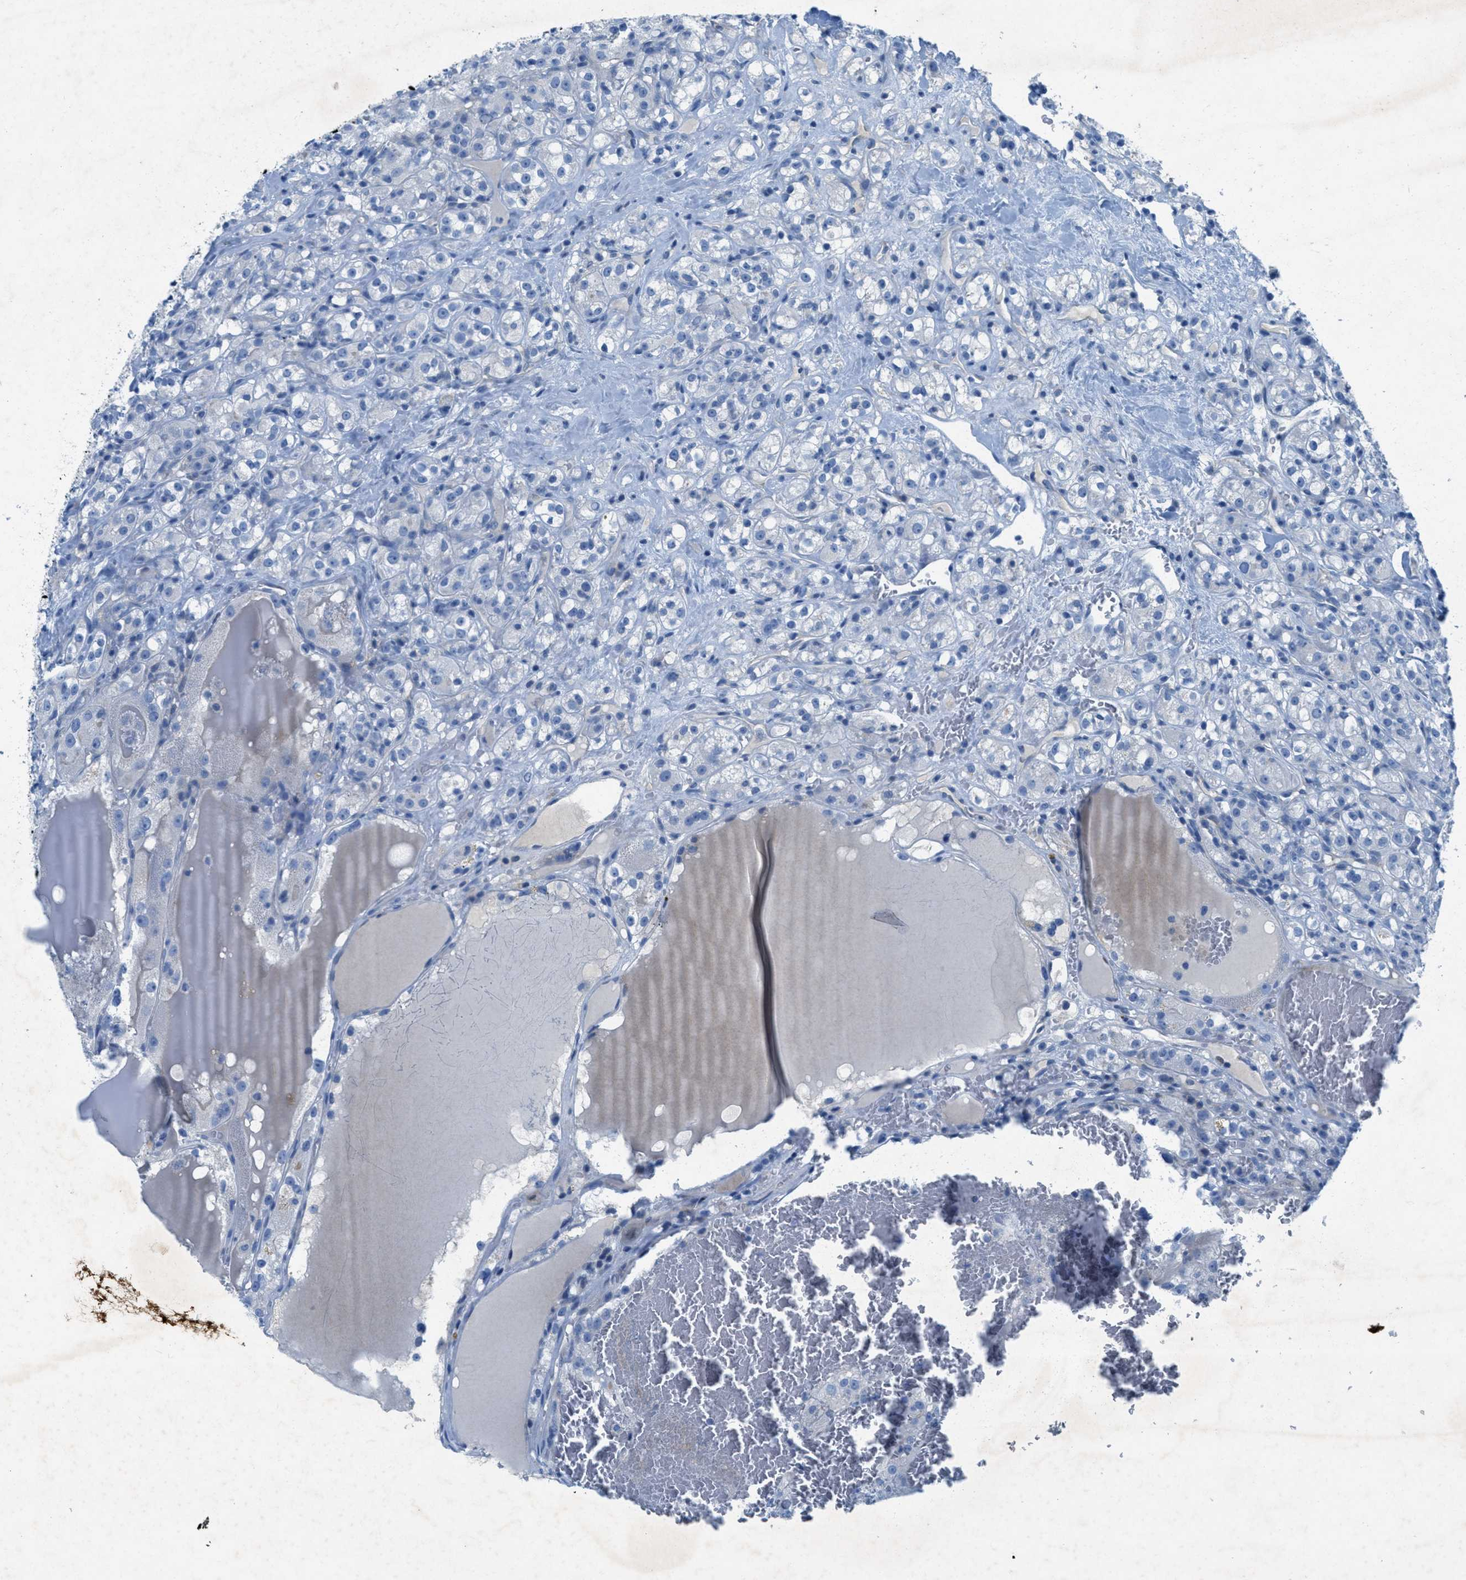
{"staining": {"intensity": "negative", "quantity": "none", "location": "none"}, "tissue": "renal cancer", "cell_type": "Tumor cells", "image_type": "cancer", "snomed": [{"axis": "morphology", "description": "Normal tissue, NOS"}, {"axis": "morphology", "description": "Adenocarcinoma, NOS"}, {"axis": "topography", "description": "Kidney"}], "caption": "High power microscopy micrograph of an immunohistochemistry micrograph of renal cancer (adenocarcinoma), revealing no significant positivity in tumor cells.", "gene": "GALNT17", "patient": {"sex": "male", "age": 61}}